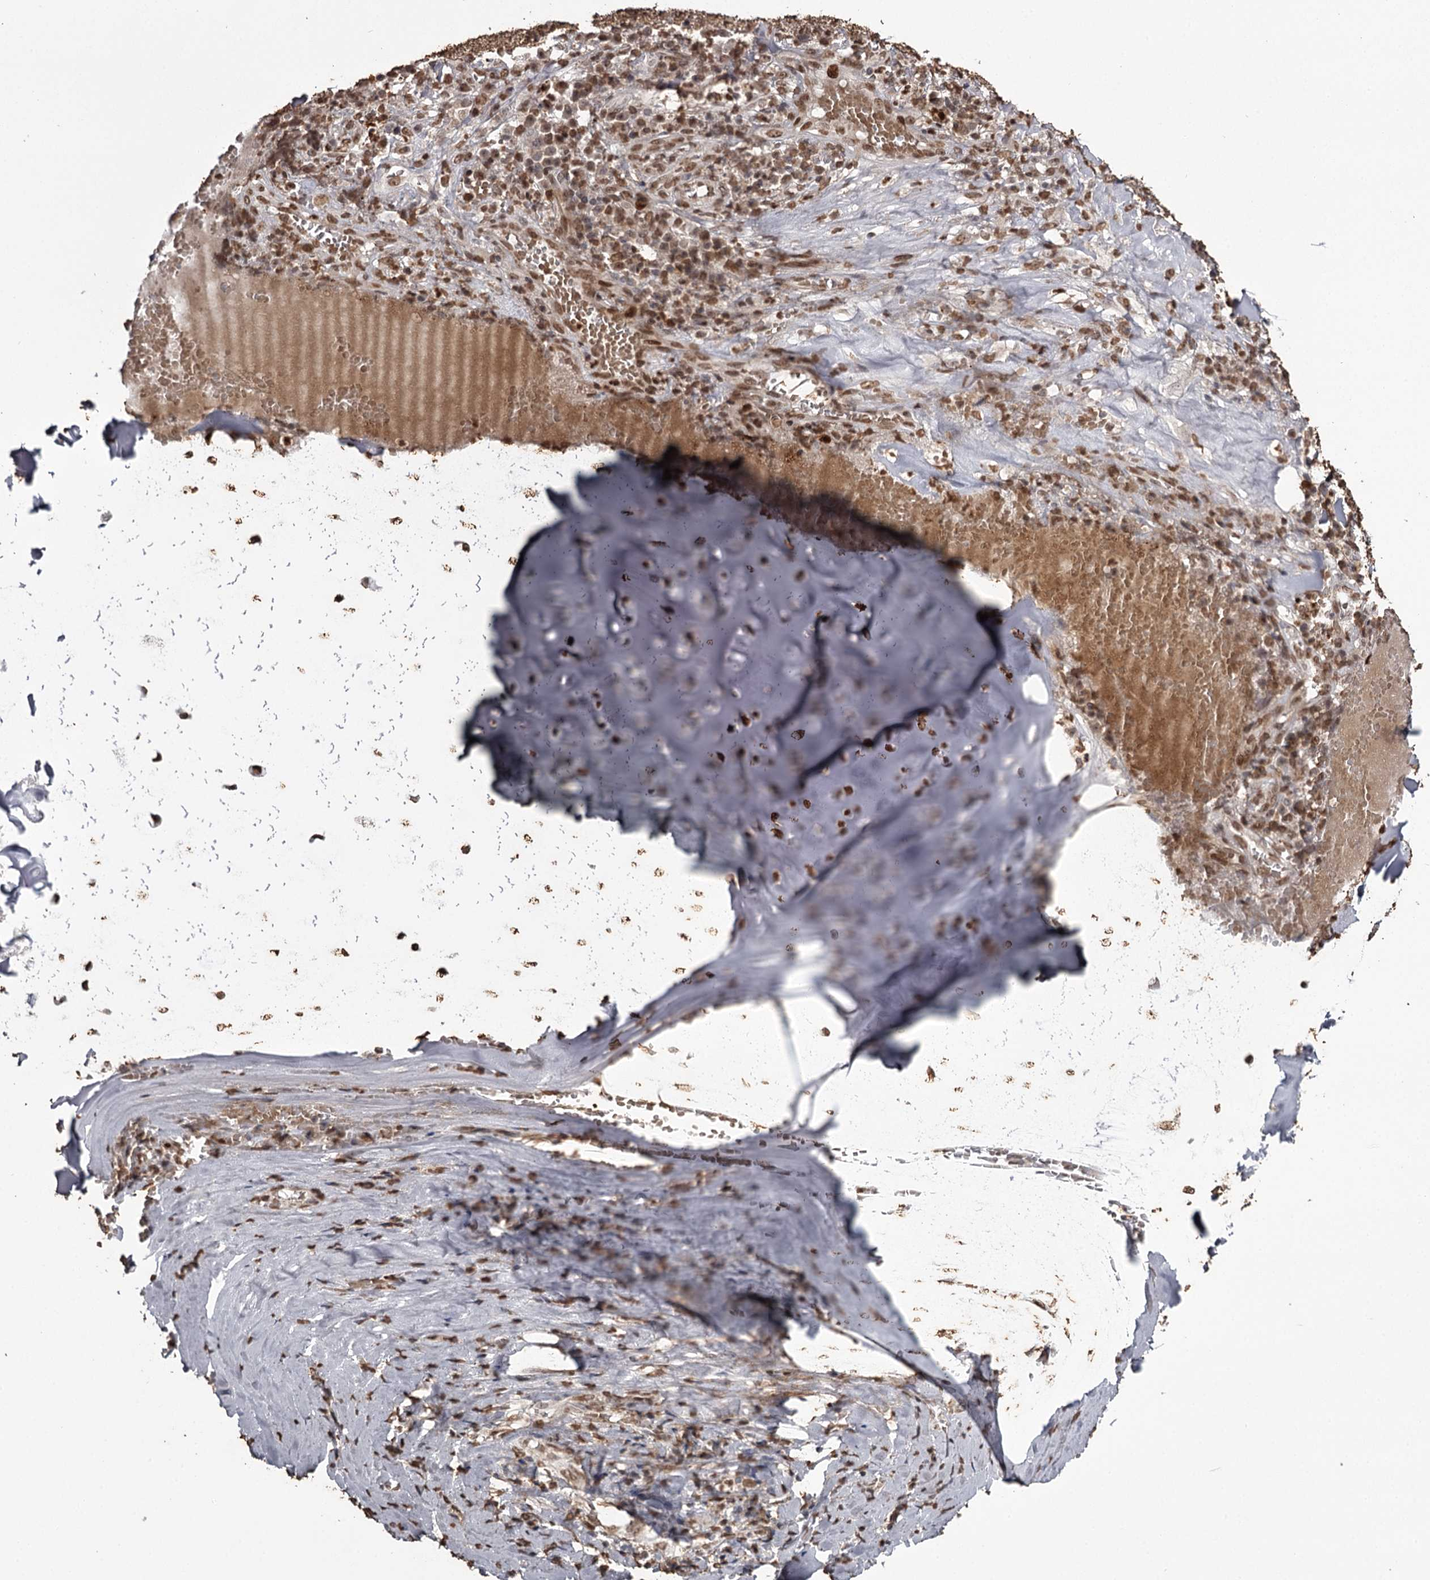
{"staining": {"intensity": "strong", "quantity": ">75%", "location": "nuclear"}, "tissue": "adipose tissue", "cell_type": "Adipocytes", "image_type": "normal", "snomed": [{"axis": "morphology", "description": "Normal tissue, NOS"}, {"axis": "morphology", "description": "Basal cell carcinoma"}, {"axis": "topography", "description": "Cartilage tissue"}, {"axis": "topography", "description": "Nasopharynx"}, {"axis": "topography", "description": "Oral tissue"}], "caption": "IHC staining of benign adipose tissue, which reveals high levels of strong nuclear positivity in approximately >75% of adipocytes indicating strong nuclear protein staining. The staining was performed using DAB (brown) for protein detection and nuclei were counterstained in hematoxylin (blue).", "gene": "THYN1", "patient": {"sex": "female", "age": 77}}